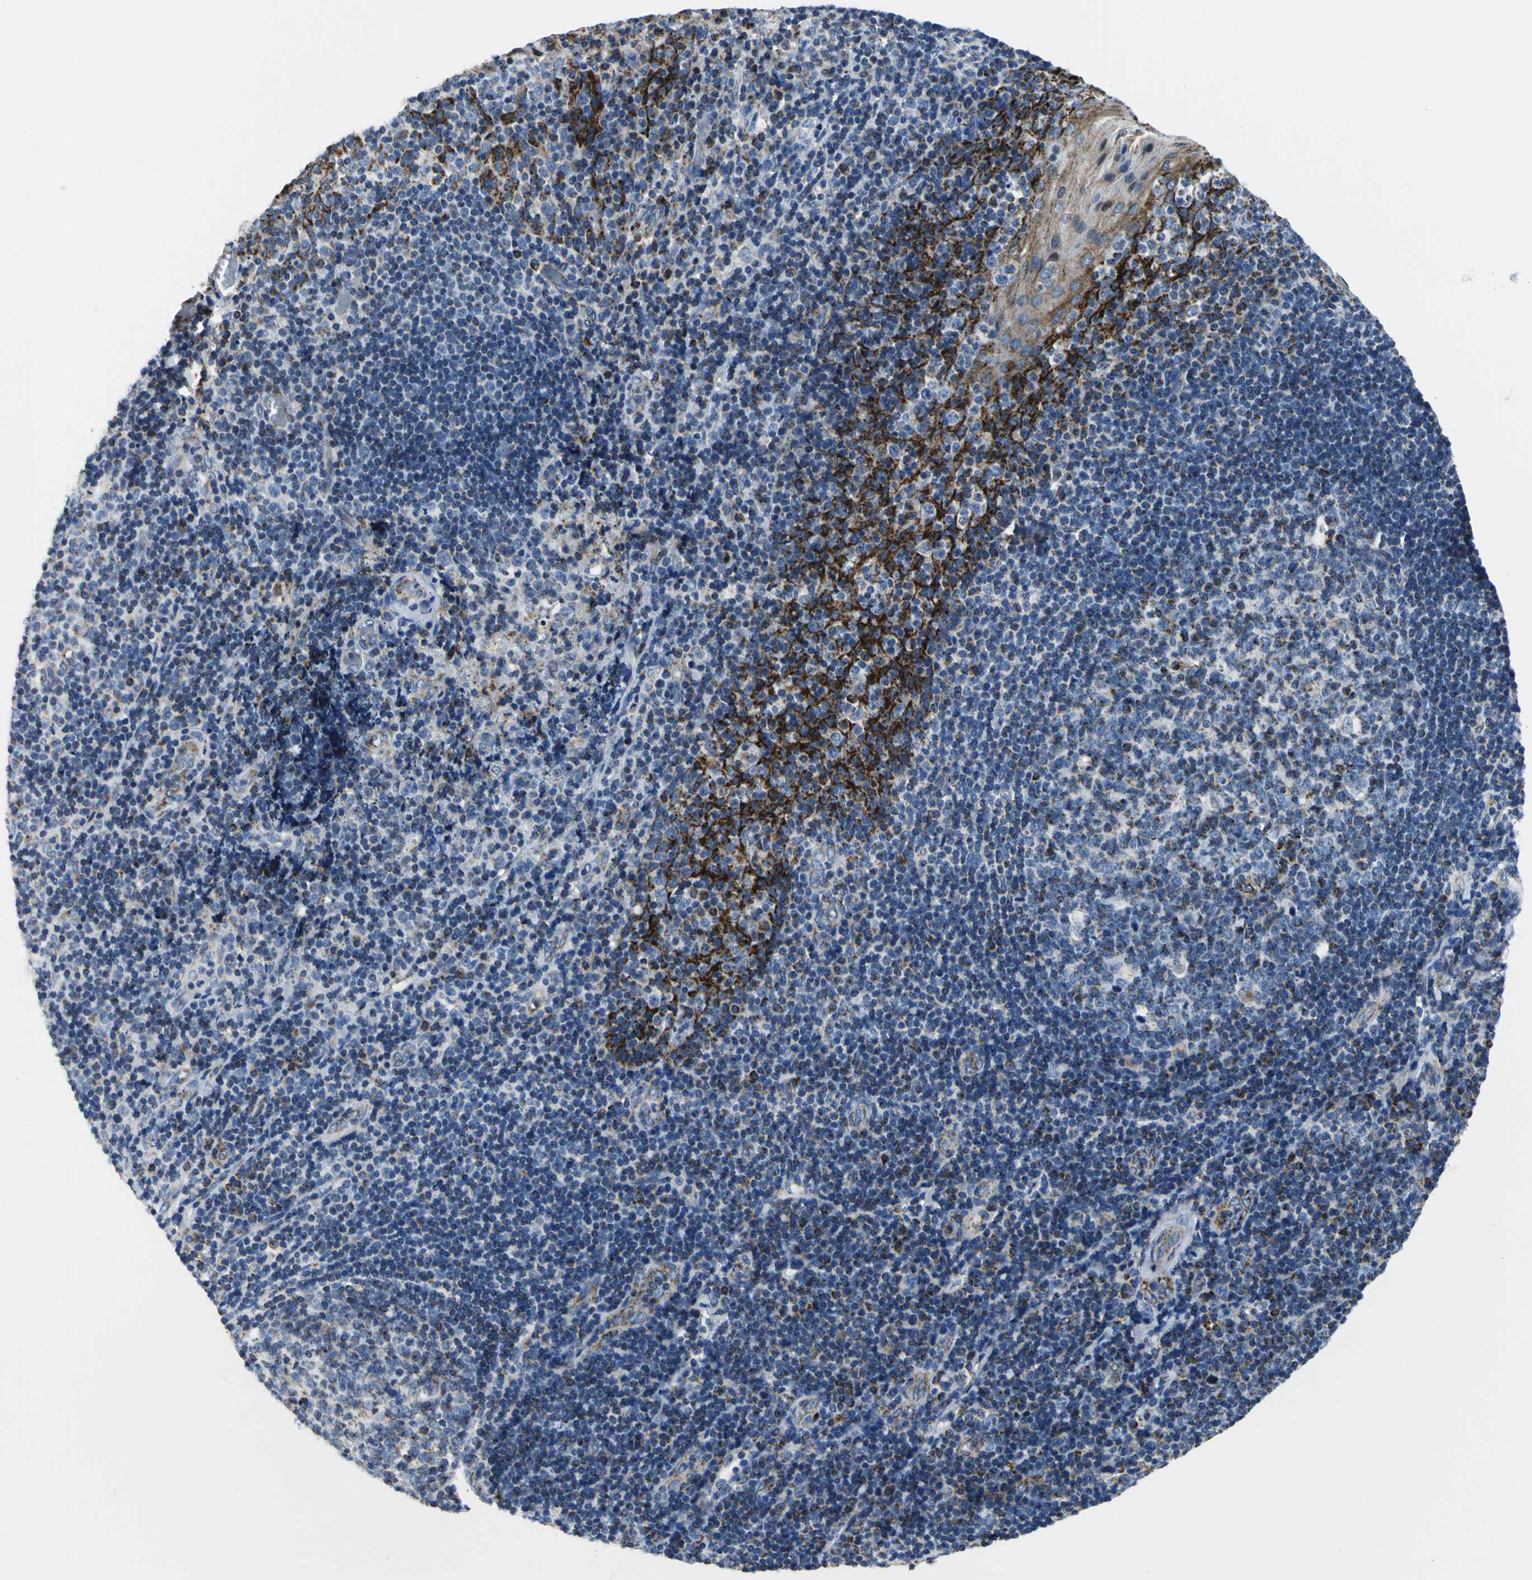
{"staining": {"intensity": "moderate", "quantity": "<25%", "location": "cytoplasmic/membranous"}, "tissue": "tonsil", "cell_type": "Germinal center cells", "image_type": "normal", "snomed": [{"axis": "morphology", "description": "Normal tissue, NOS"}, {"axis": "topography", "description": "Tonsil"}], "caption": "Protein expression analysis of normal human tonsil reveals moderate cytoplasmic/membranous positivity in approximately <25% of germinal center cells.", "gene": "IFI6", "patient": {"sex": "male", "age": 17}}